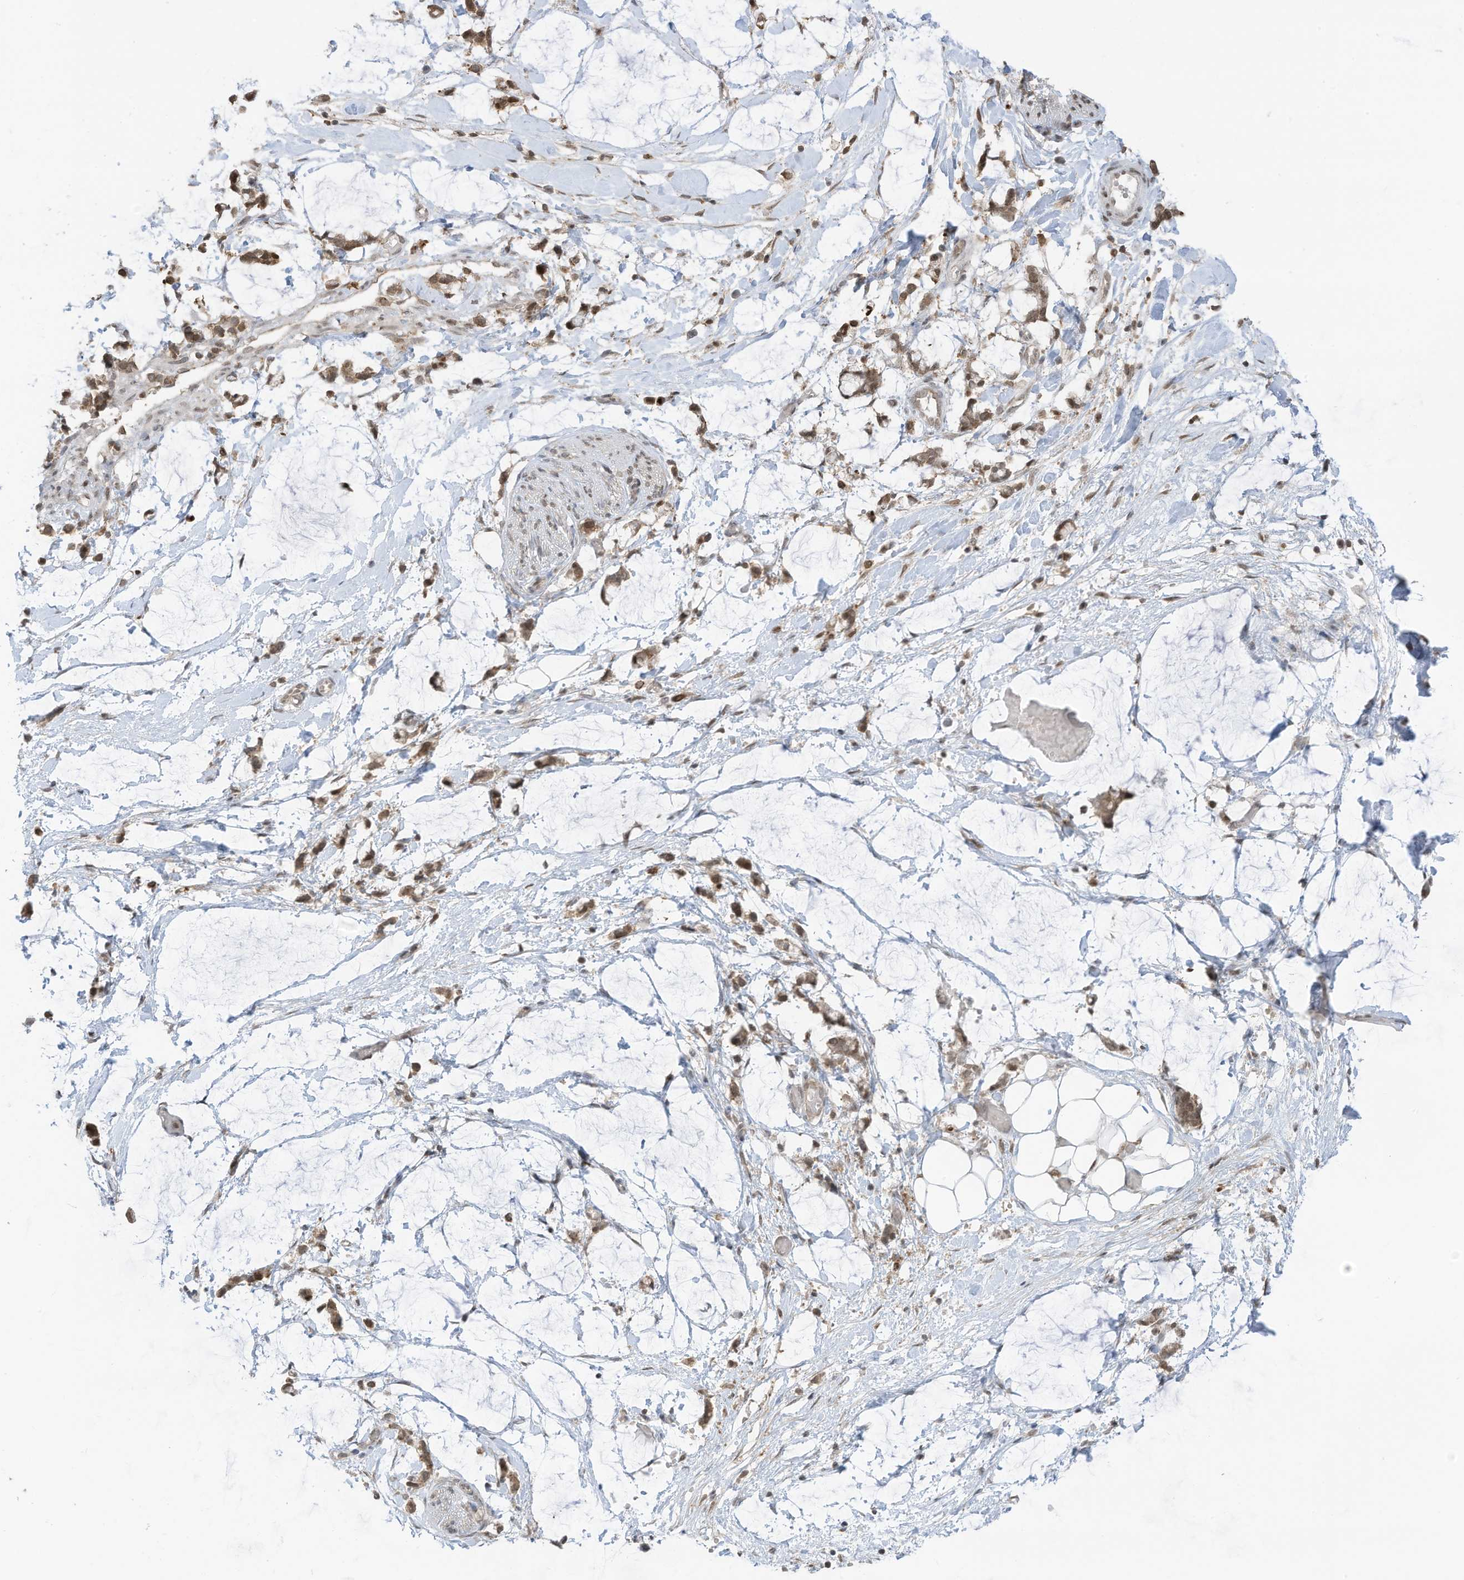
{"staining": {"intensity": "moderate", "quantity": "25%-75%", "location": "nuclear"}, "tissue": "adipose tissue", "cell_type": "Adipocytes", "image_type": "normal", "snomed": [{"axis": "morphology", "description": "Normal tissue, NOS"}, {"axis": "morphology", "description": "Adenocarcinoma, NOS"}, {"axis": "topography", "description": "Colon"}, {"axis": "topography", "description": "Peripheral nerve tissue"}], "caption": "Approximately 25%-75% of adipocytes in normal human adipose tissue reveal moderate nuclear protein staining as visualized by brown immunohistochemical staining.", "gene": "KPNB1", "patient": {"sex": "male", "age": 14}}